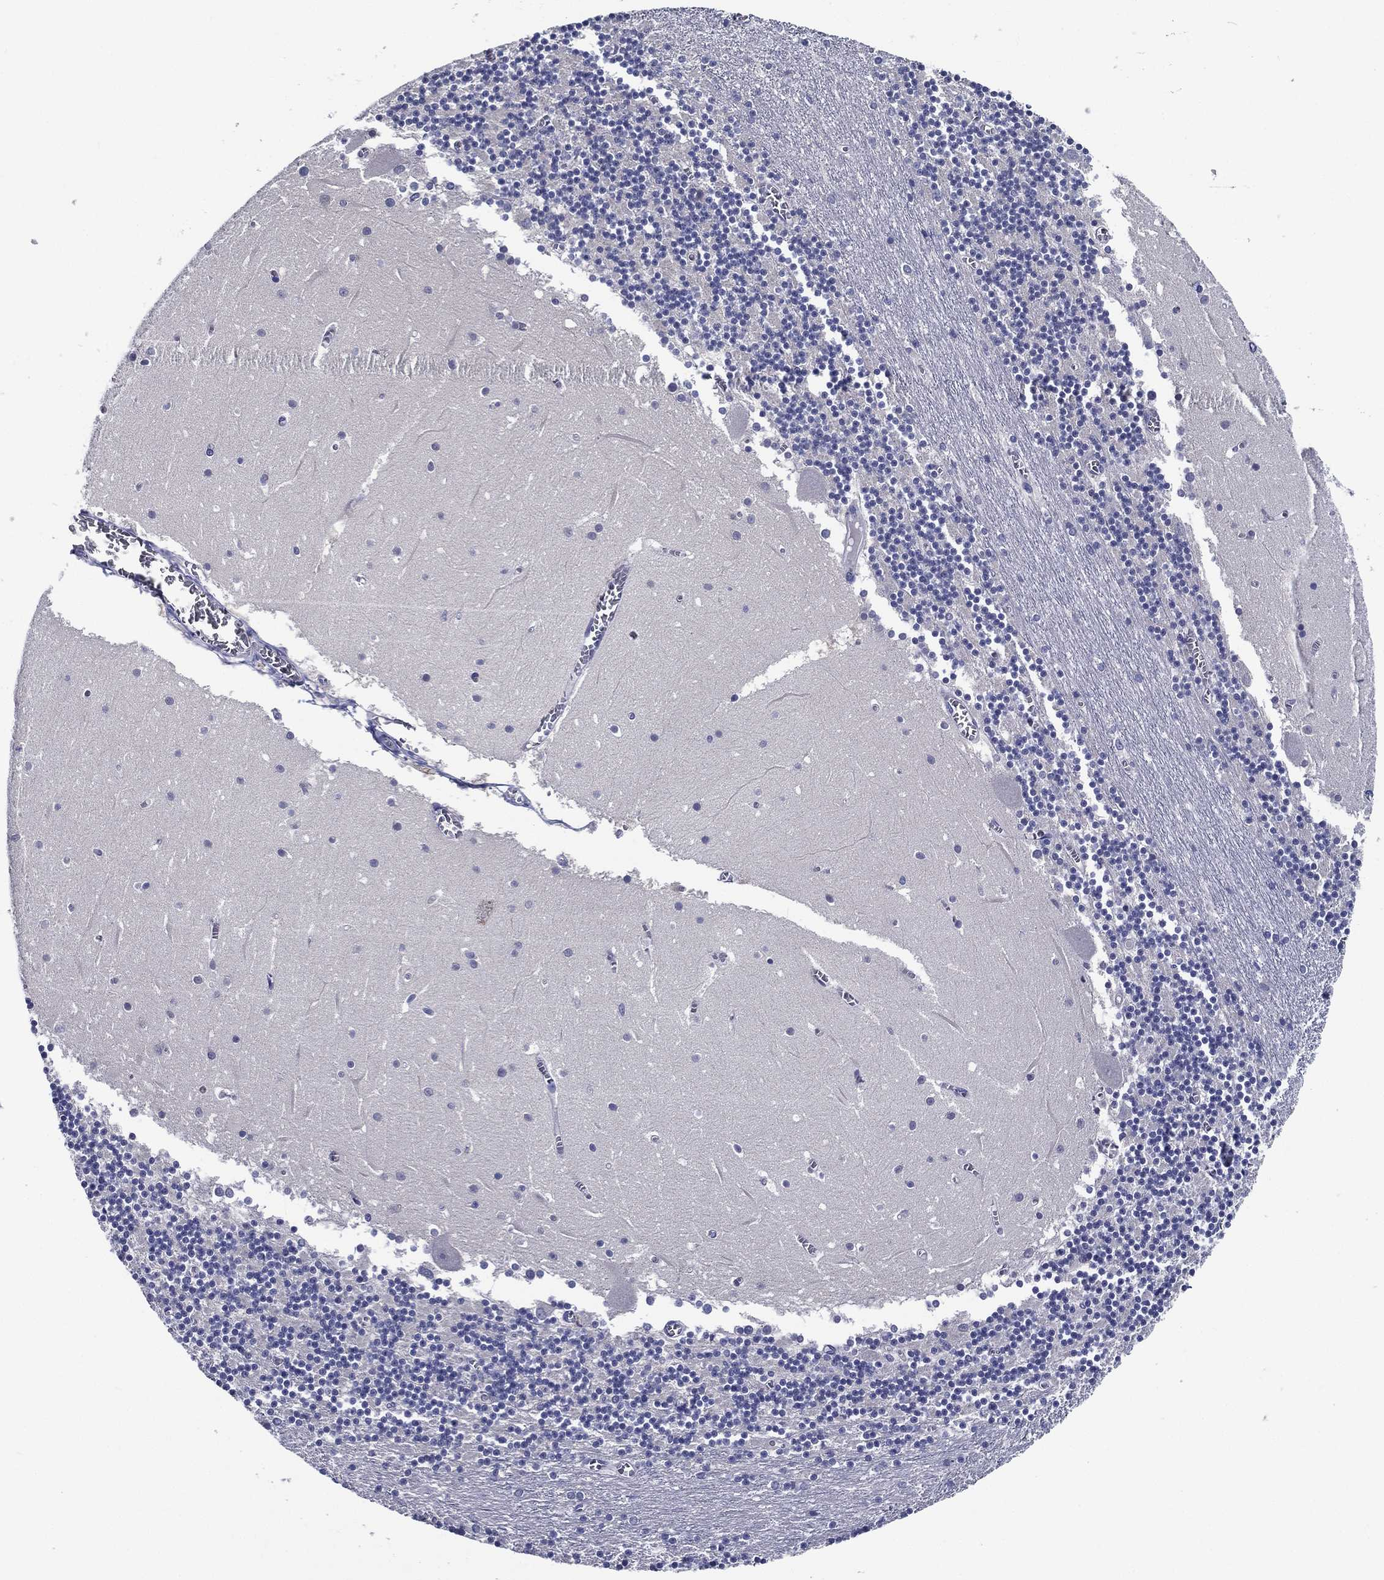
{"staining": {"intensity": "negative", "quantity": "none", "location": "none"}, "tissue": "cerebellum", "cell_type": "Cells in granular layer", "image_type": "normal", "snomed": [{"axis": "morphology", "description": "Normal tissue, NOS"}, {"axis": "topography", "description": "Cerebellum"}], "caption": "Histopathology image shows no protein staining in cells in granular layer of unremarkable cerebellum. The staining was performed using DAB (3,3'-diaminobenzidine) to visualize the protein expression in brown, while the nuclei were stained in blue with hematoxylin (Magnification: 20x).", "gene": "ACE2", "patient": {"sex": "female", "age": 28}}